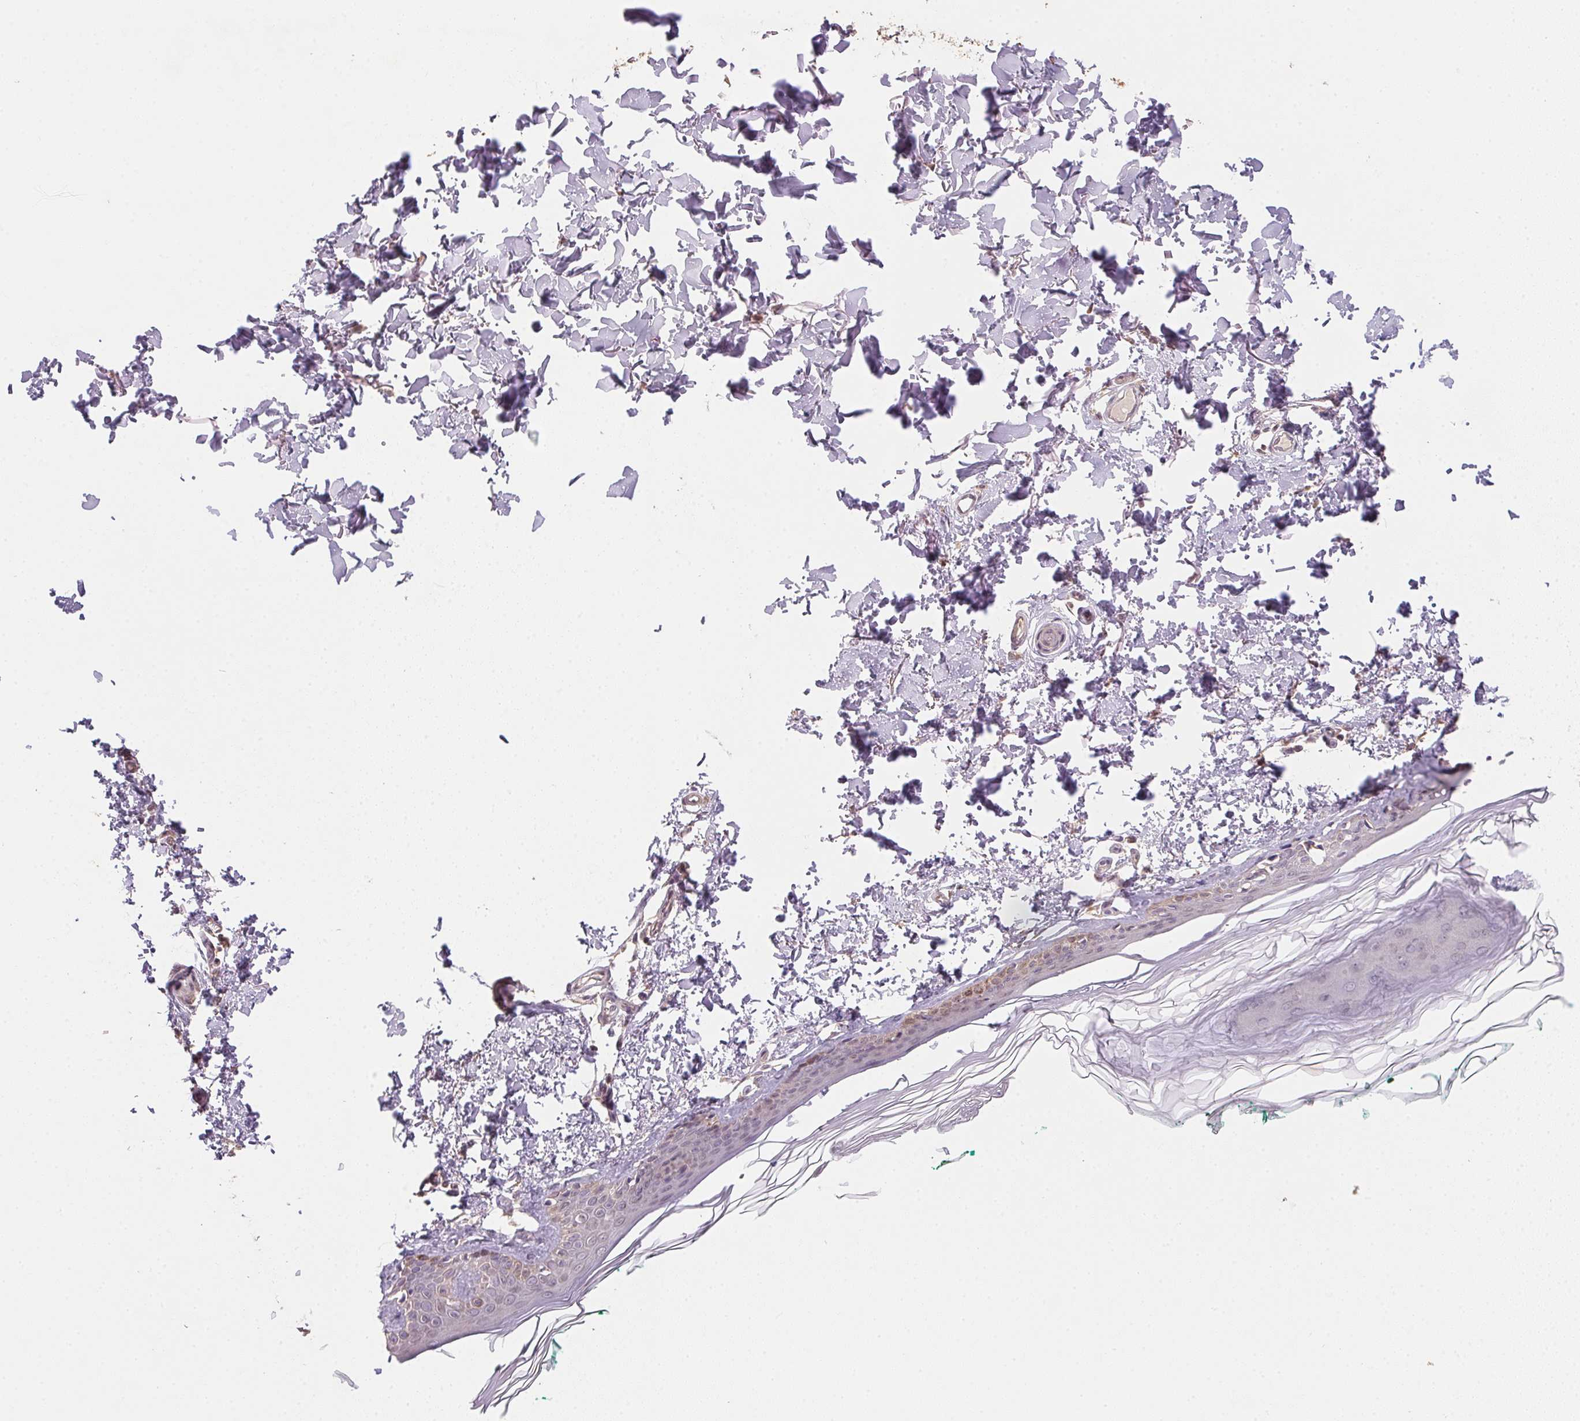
{"staining": {"intensity": "weak", "quantity": "<25%", "location": "cytoplasmic/membranous"}, "tissue": "skin", "cell_type": "Fibroblasts", "image_type": "normal", "snomed": [{"axis": "morphology", "description": "Normal tissue, NOS"}, {"axis": "topography", "description": "Skin"}, {"axis": "topography", "description": "Peripheral nerve tissue"}], "caption": "Protein analysis of normal skin demonstrates no significant staining in fibroblasts. (DAB IHC visualized using brightfield microscopy, high magnification).", "gene": "ALDH8A1", "patient": {"sex": "female", "age": 45}}